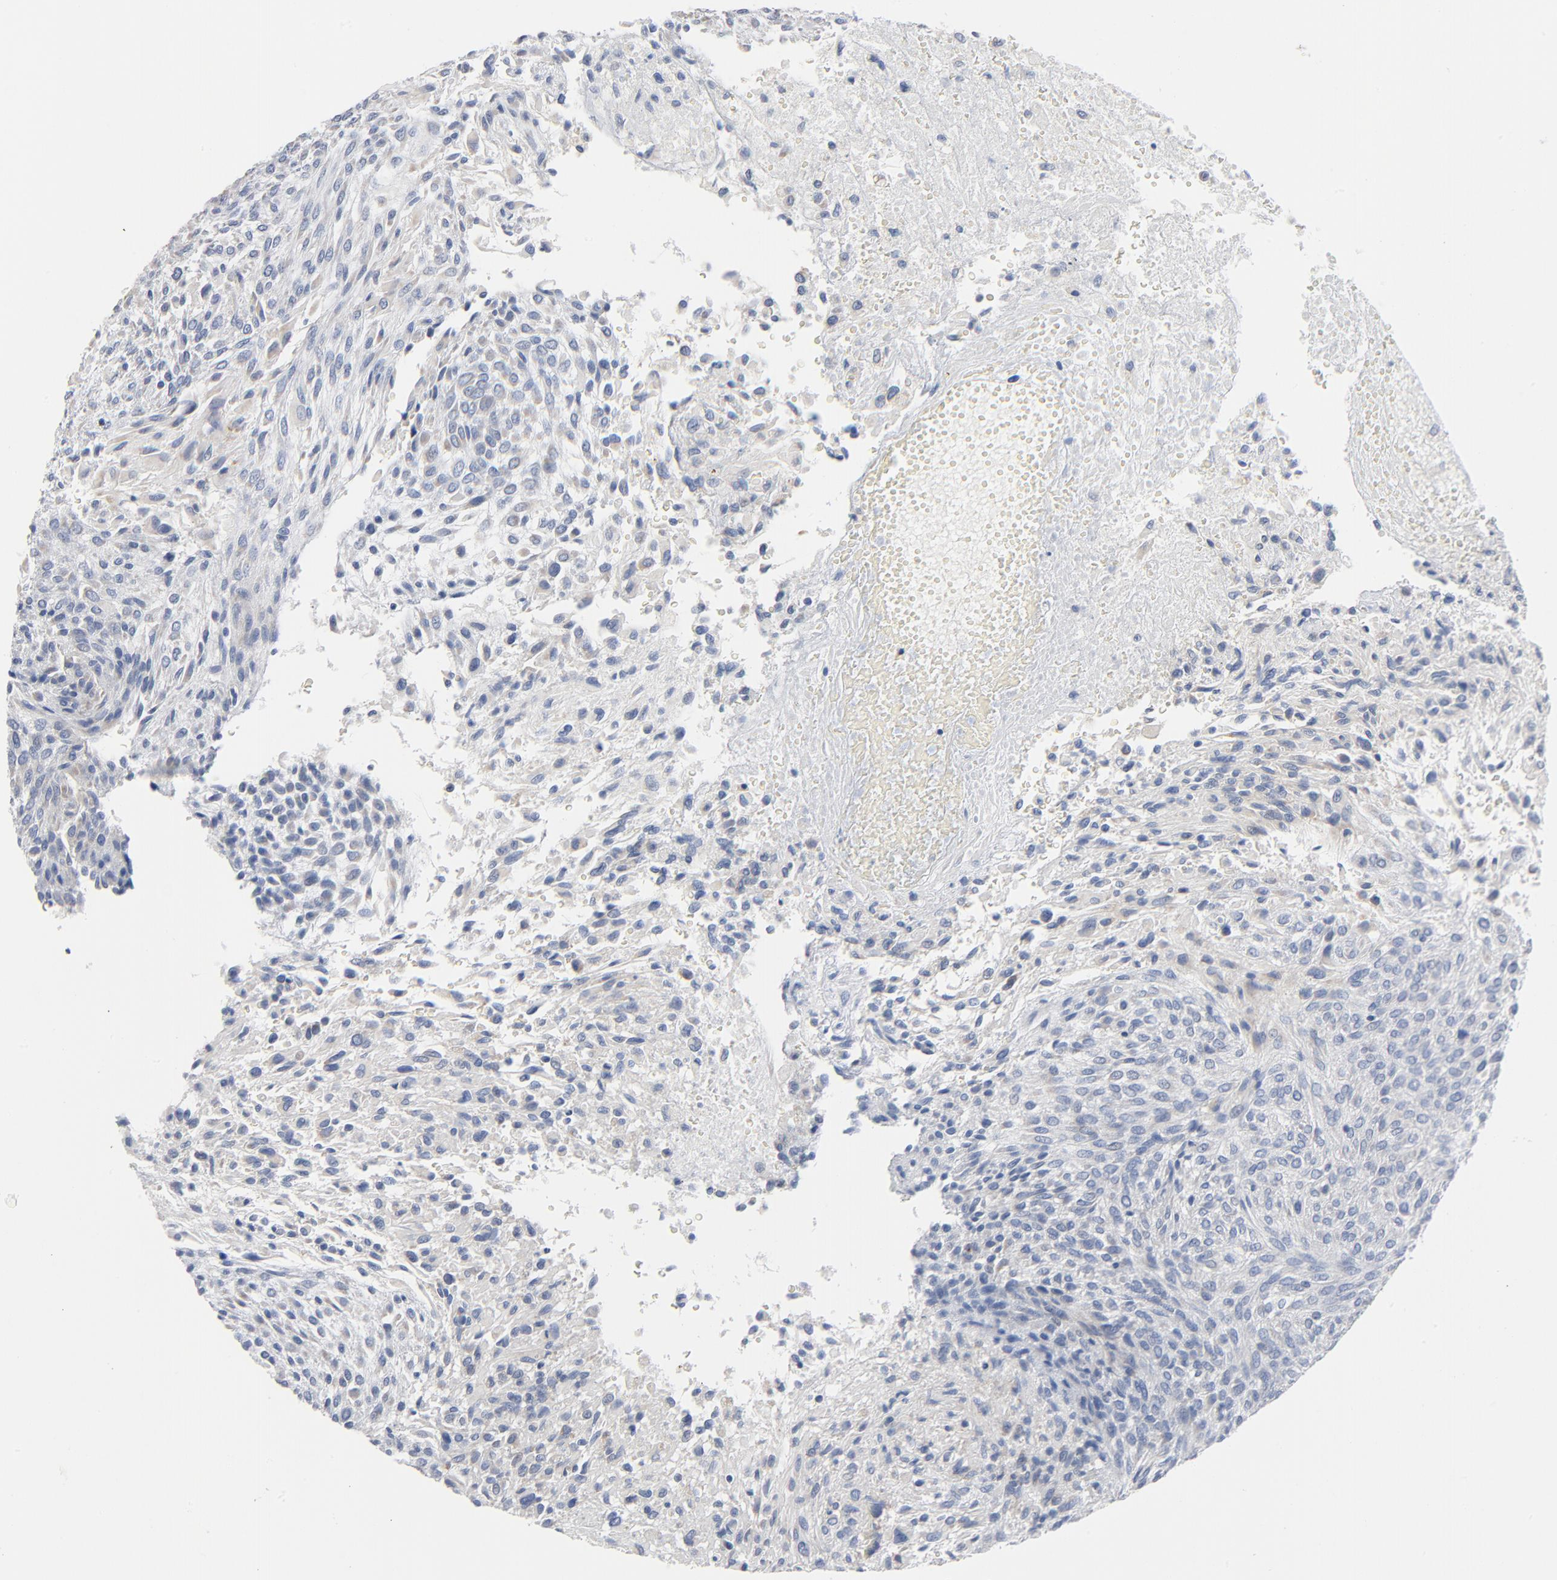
{"staining": {"intensity": "negative", "quantity": "none", "location": "none"}, "tissue": "glioma", "cell_type": "Tumor cells", "image_type": "cancer", "snomed": [{"axis": "morphology", "description": "Glioma, malignant, High grade"}, {"axis": "topography", "description": "Cerebral cortex"}], "caption": "Immunohistochemical staining of malignant high-grade glioma demonstrates no significant expression in tumor cells. (IHC, brightfield microscopy, high magnification).", "gene": "GZMB", "patient": {"sex": "female", "age": 55}}